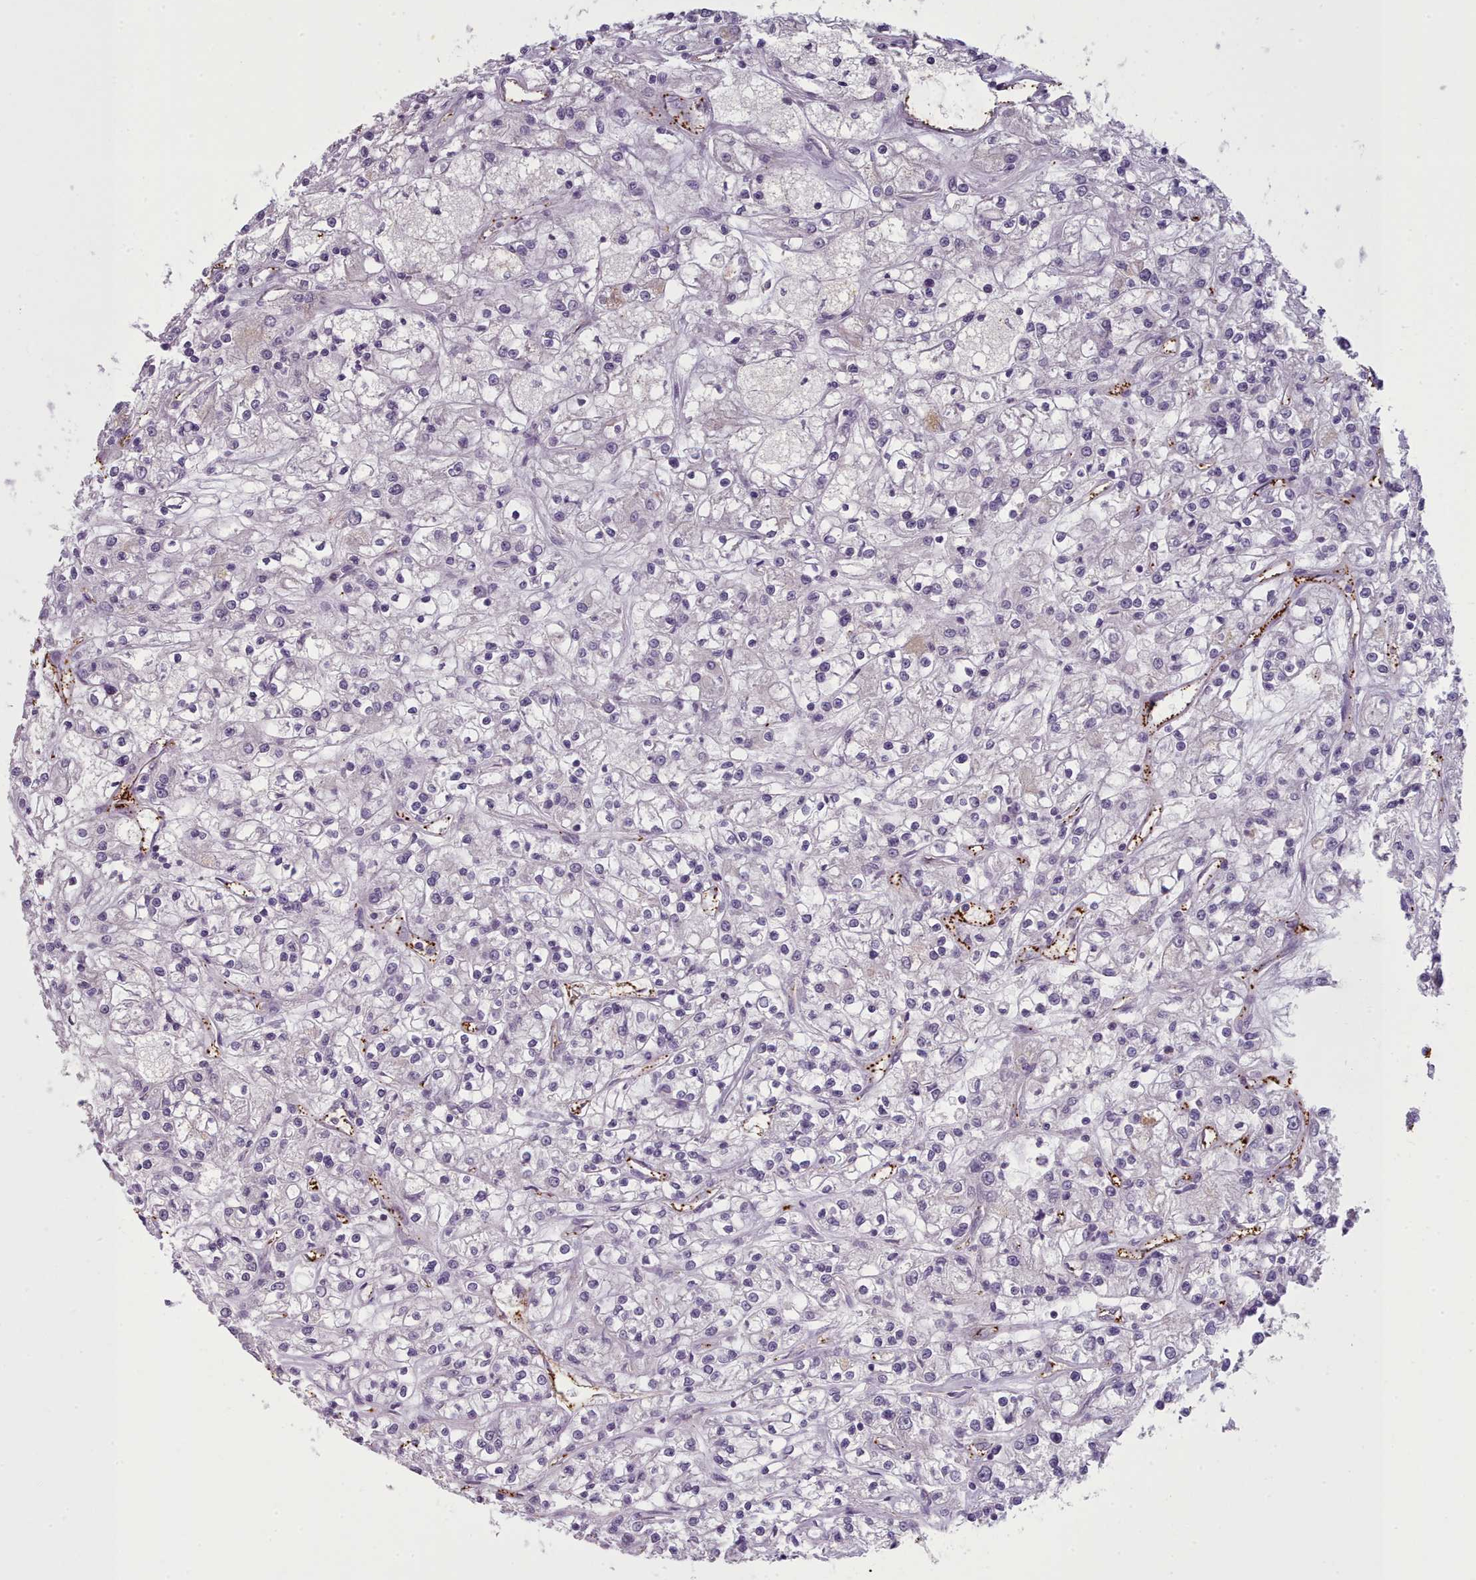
{"staining": {"intensity": "negative", "quantity": "none", "location": "none"}, "tissue": "renal cancer", "cell_type": "Tumor cells", "image_type": "cancer", "snomed": [{"axis": "morphology", "description": "Adenocarcinoma, NOS"}, {"axis": "topography", "description": "Kidney"}], "caption": "Renal adenocarcinoma stained for a protein using immunohistochemistry demonstrates no staining tumor cells.", "gene": "CD300LF", "patient": {"sex": "female", "age": 59}}